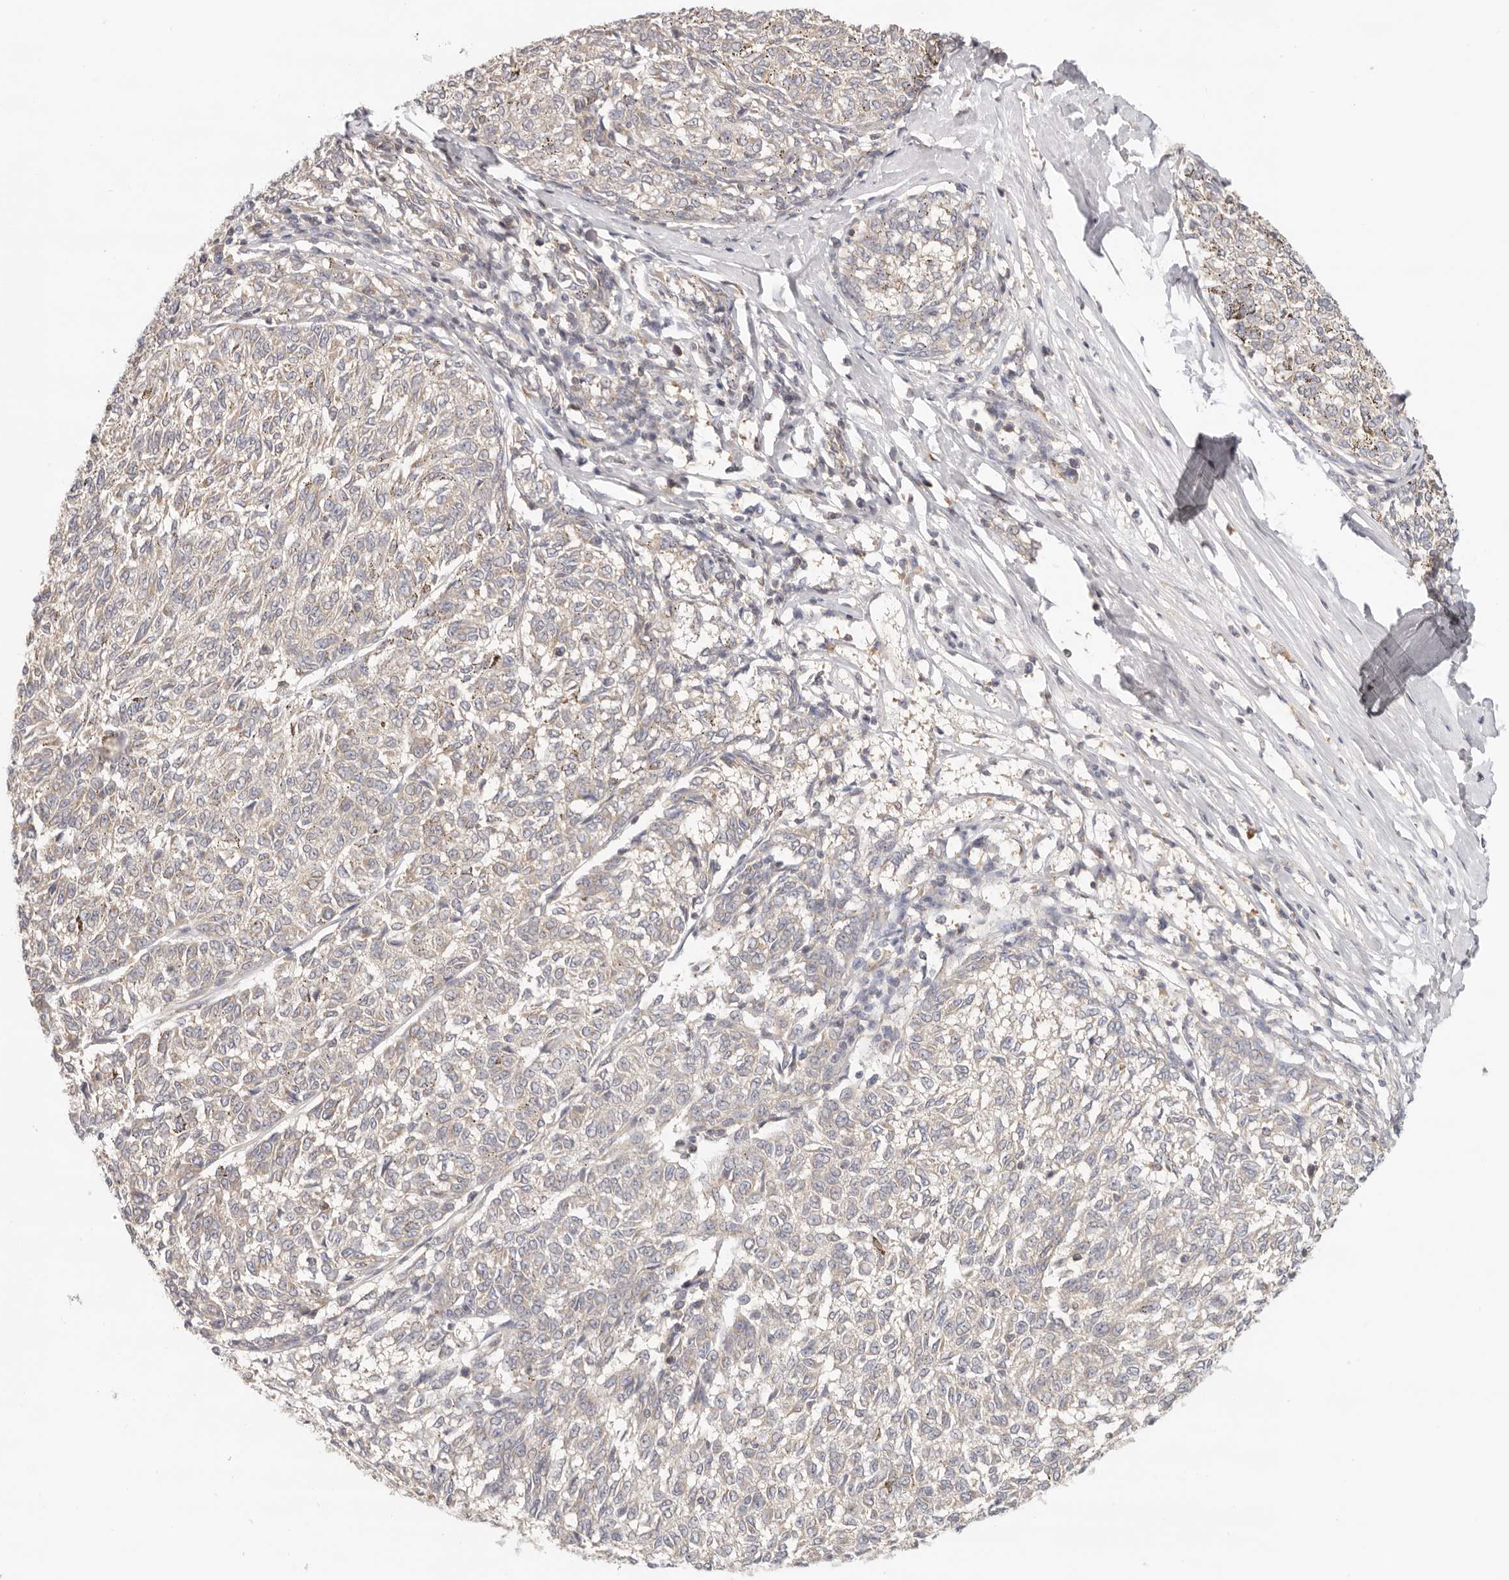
{"staining": {"intensity": "negative", "quantity": "none", "location": "none"}, "tissue": "melanoma", "cell_type": "Tumor cells", "image_type": "cancer", "snomed": [{"axis": "morphology", "description": "Malignant melanoma, NOS"}, {"axis": "topography", "description": "Skin"}], "caption": "Tumor cells show no significant protein positivity in malignant melanoma. Nuclei are stained in blue.", "gene": "ANXA9", "patient": {"sex": "female", "age": 72}}